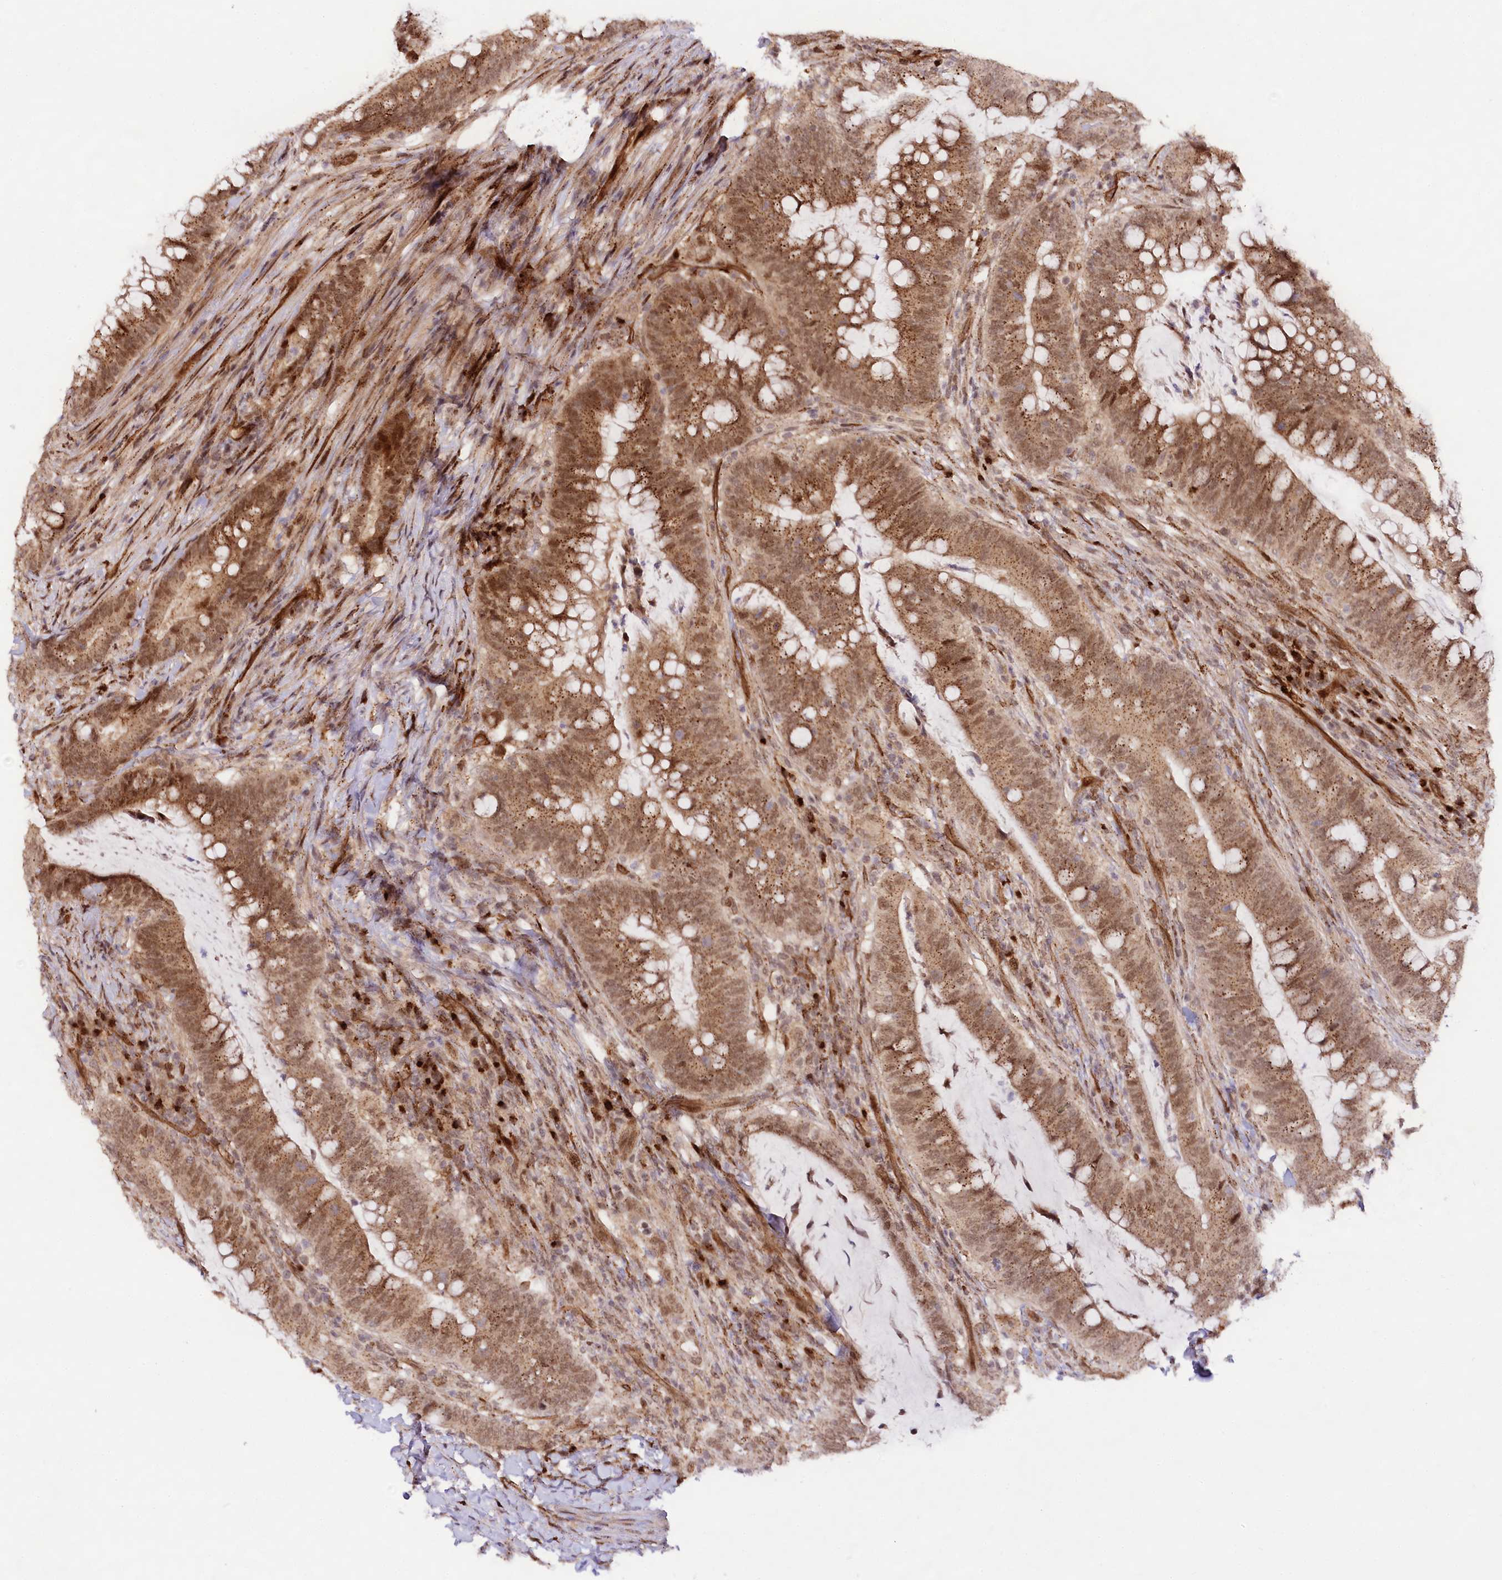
{"staining": {"intensity": "moderate", "quantity": ">75%", "location": "cytoplasmic/membranous,nuclear"}, "tissue": "colorectal cancer", "cell_type": "Tumor cells", "image_type": "cancer", "snomed": [{"axis": "morphology", "description": "Adenocarcinoma, NOS"}, {"axis": "topography", "description": "Colon"}], "caption": "Colorectal adenocarcinoma stained with IHC displays moderate cytoplasmic/membranous and nuclear positivity in about >75% of tumor cells.", "gene": "COPG1", "patient": {"sex": "female", "age": 66}}